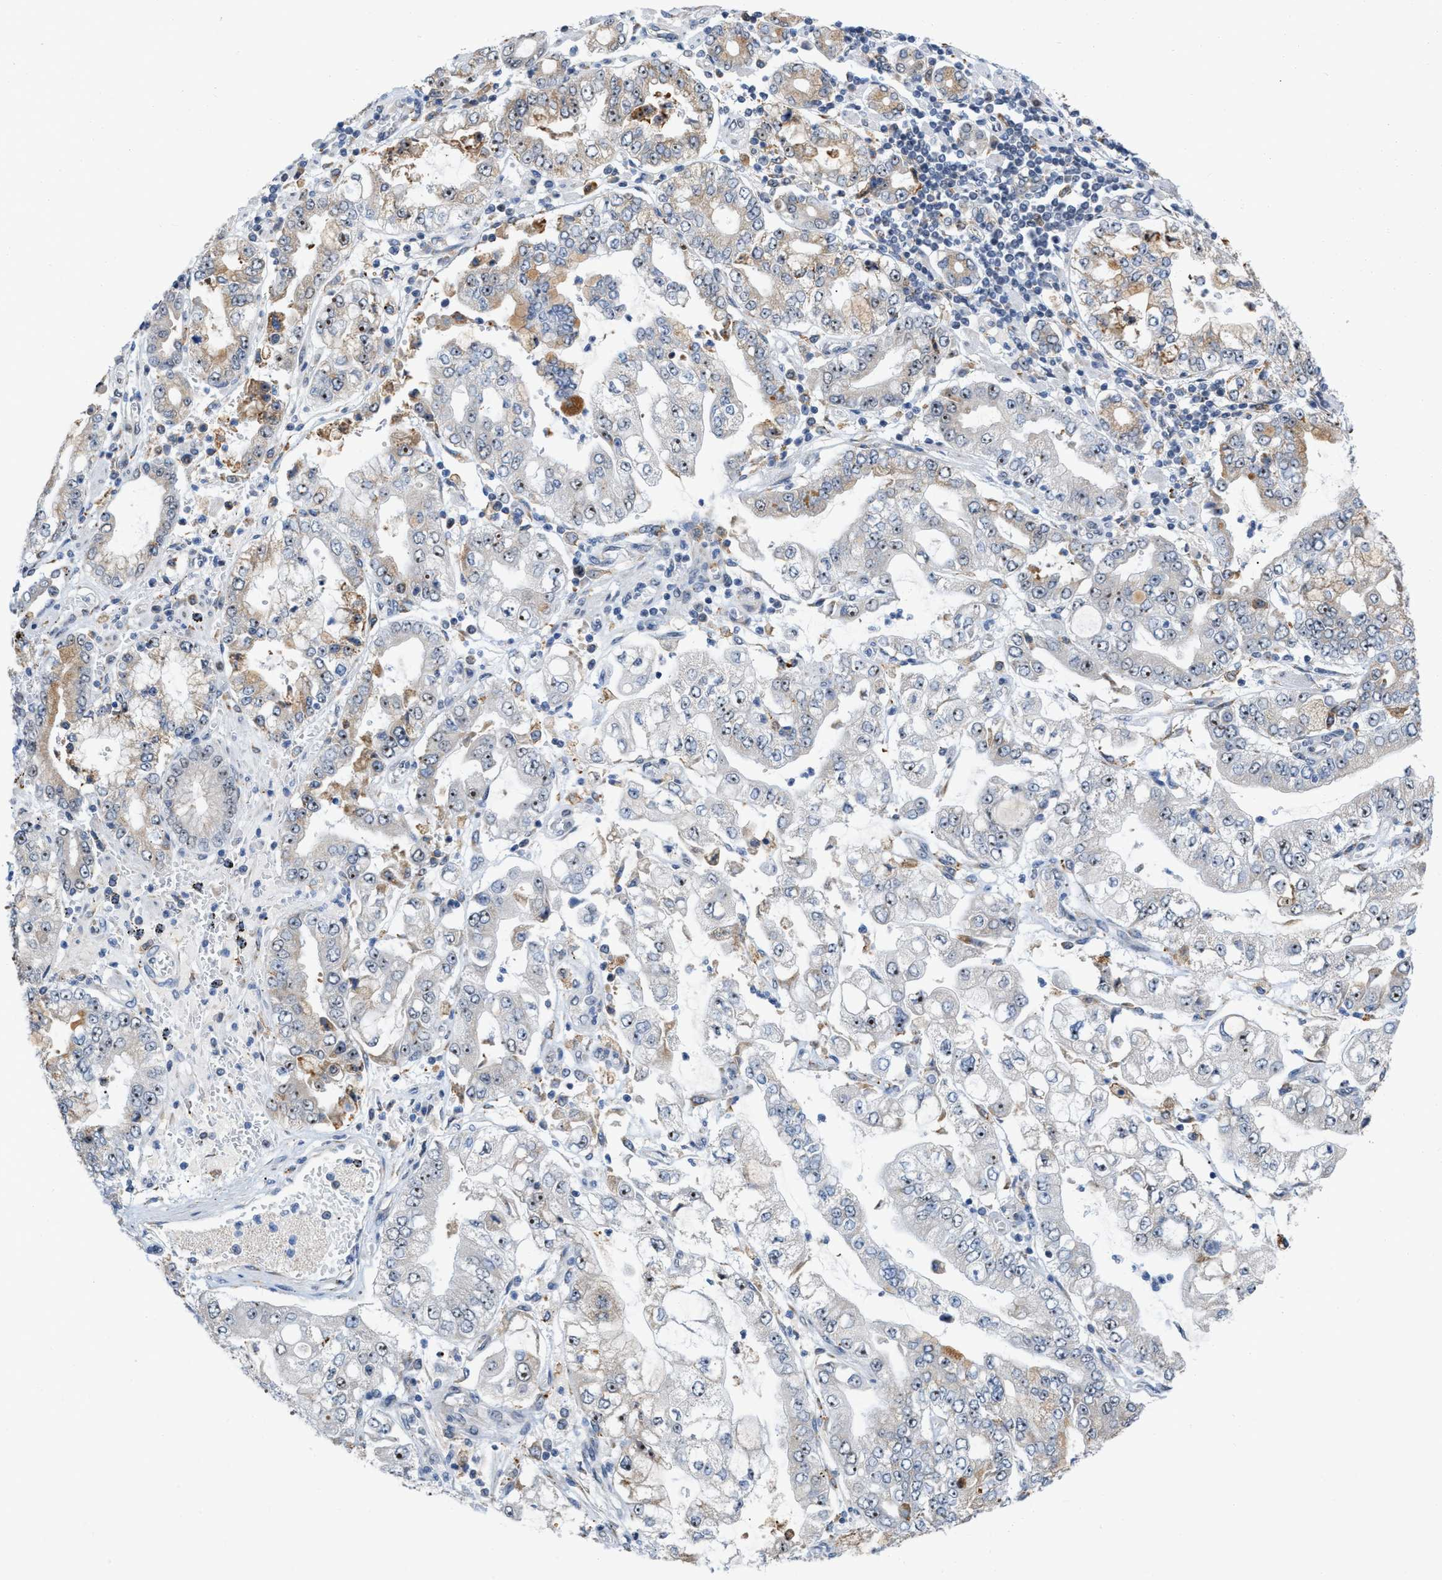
{"staining": {"intensity": "moderate", "quantity": "25%-75%", "location": "nuclear"}, "tissue": "stomach cancer", "cell_type": "Tumor cells", "image_type": "cancer", "snomed": [{"axis": "morphology", "description": "Adenocarcinoma, NOS"}, {"axis": "topography", "description": "Stomach"}], "caption": "The micrograph shows immunohistochemical staining of stomach adenocarcinoma. There is moderate nuclear staining is present in approximately 25%-75% of tumor cells. (Stains: DAB in brown, nuclei in blue, Microscopy: brightfield microscopy at high magnification).", "gene": "ELAC2", "patient": {"sex": "male", "age": 76}}